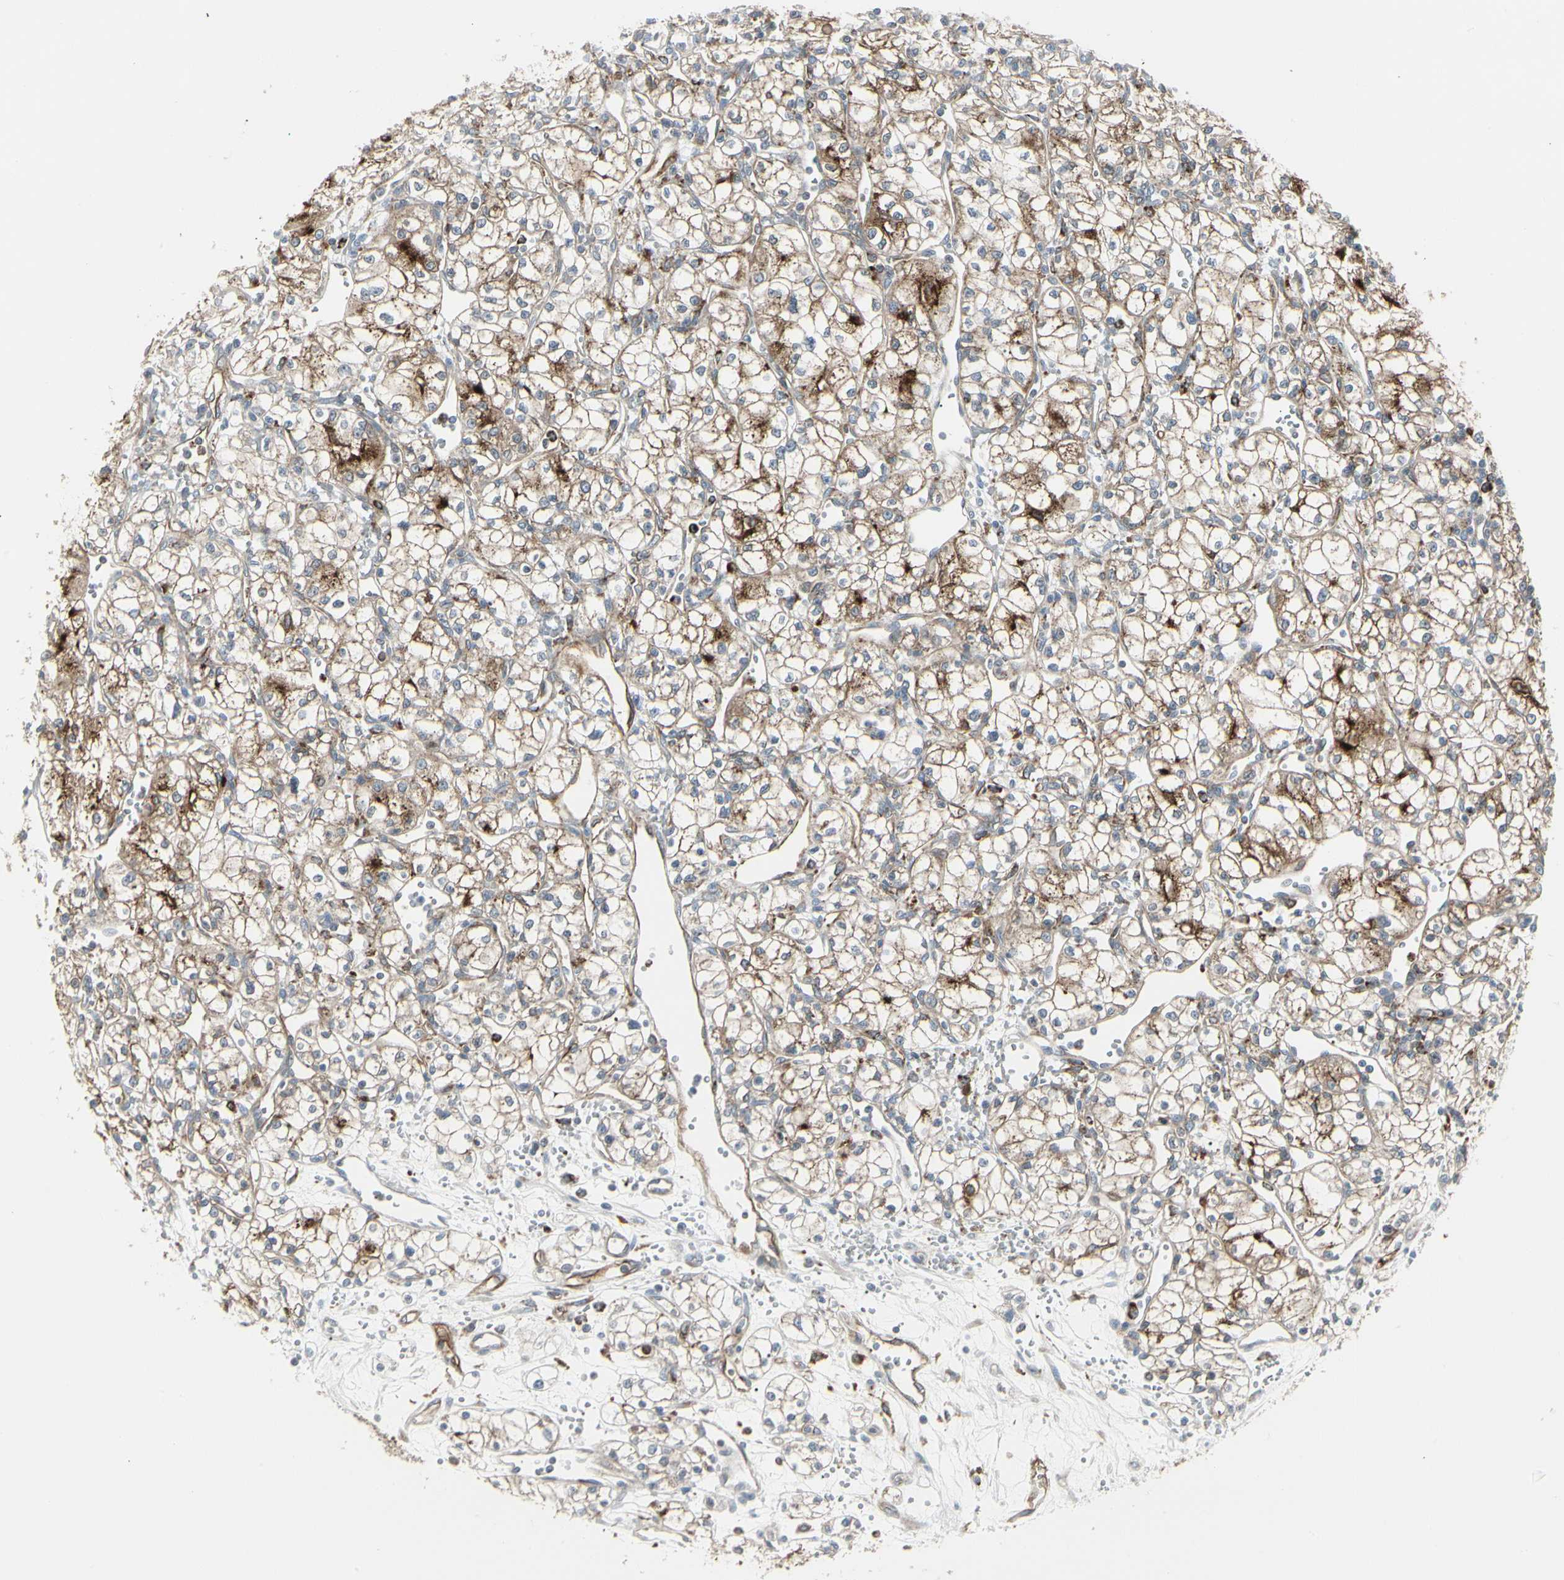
{"staining": {"intensity": "moderate", "quantity": "<25%", "location": "cytoplasmic/membranous"}, "tissue": "renal cancer", "cell_type": "Tumor cells", "image_type": "cancer", "snomed": [{"axis": "morphology", "description": "Normal tissue, NOS"}, {"axis": "morphology", "description": "Adenocarcinoma, NOS"}, {"axis": "topography", "description": "Kidney"}], "caption": "Immunohistochemical staining of adenocarcinoma (renal) shows moderate cytoplasmic/membranous protein staining in about <25% of tumor cells.", "gene": "ATP6V1B2", "patient": {"sex": "male", "age": 59}}